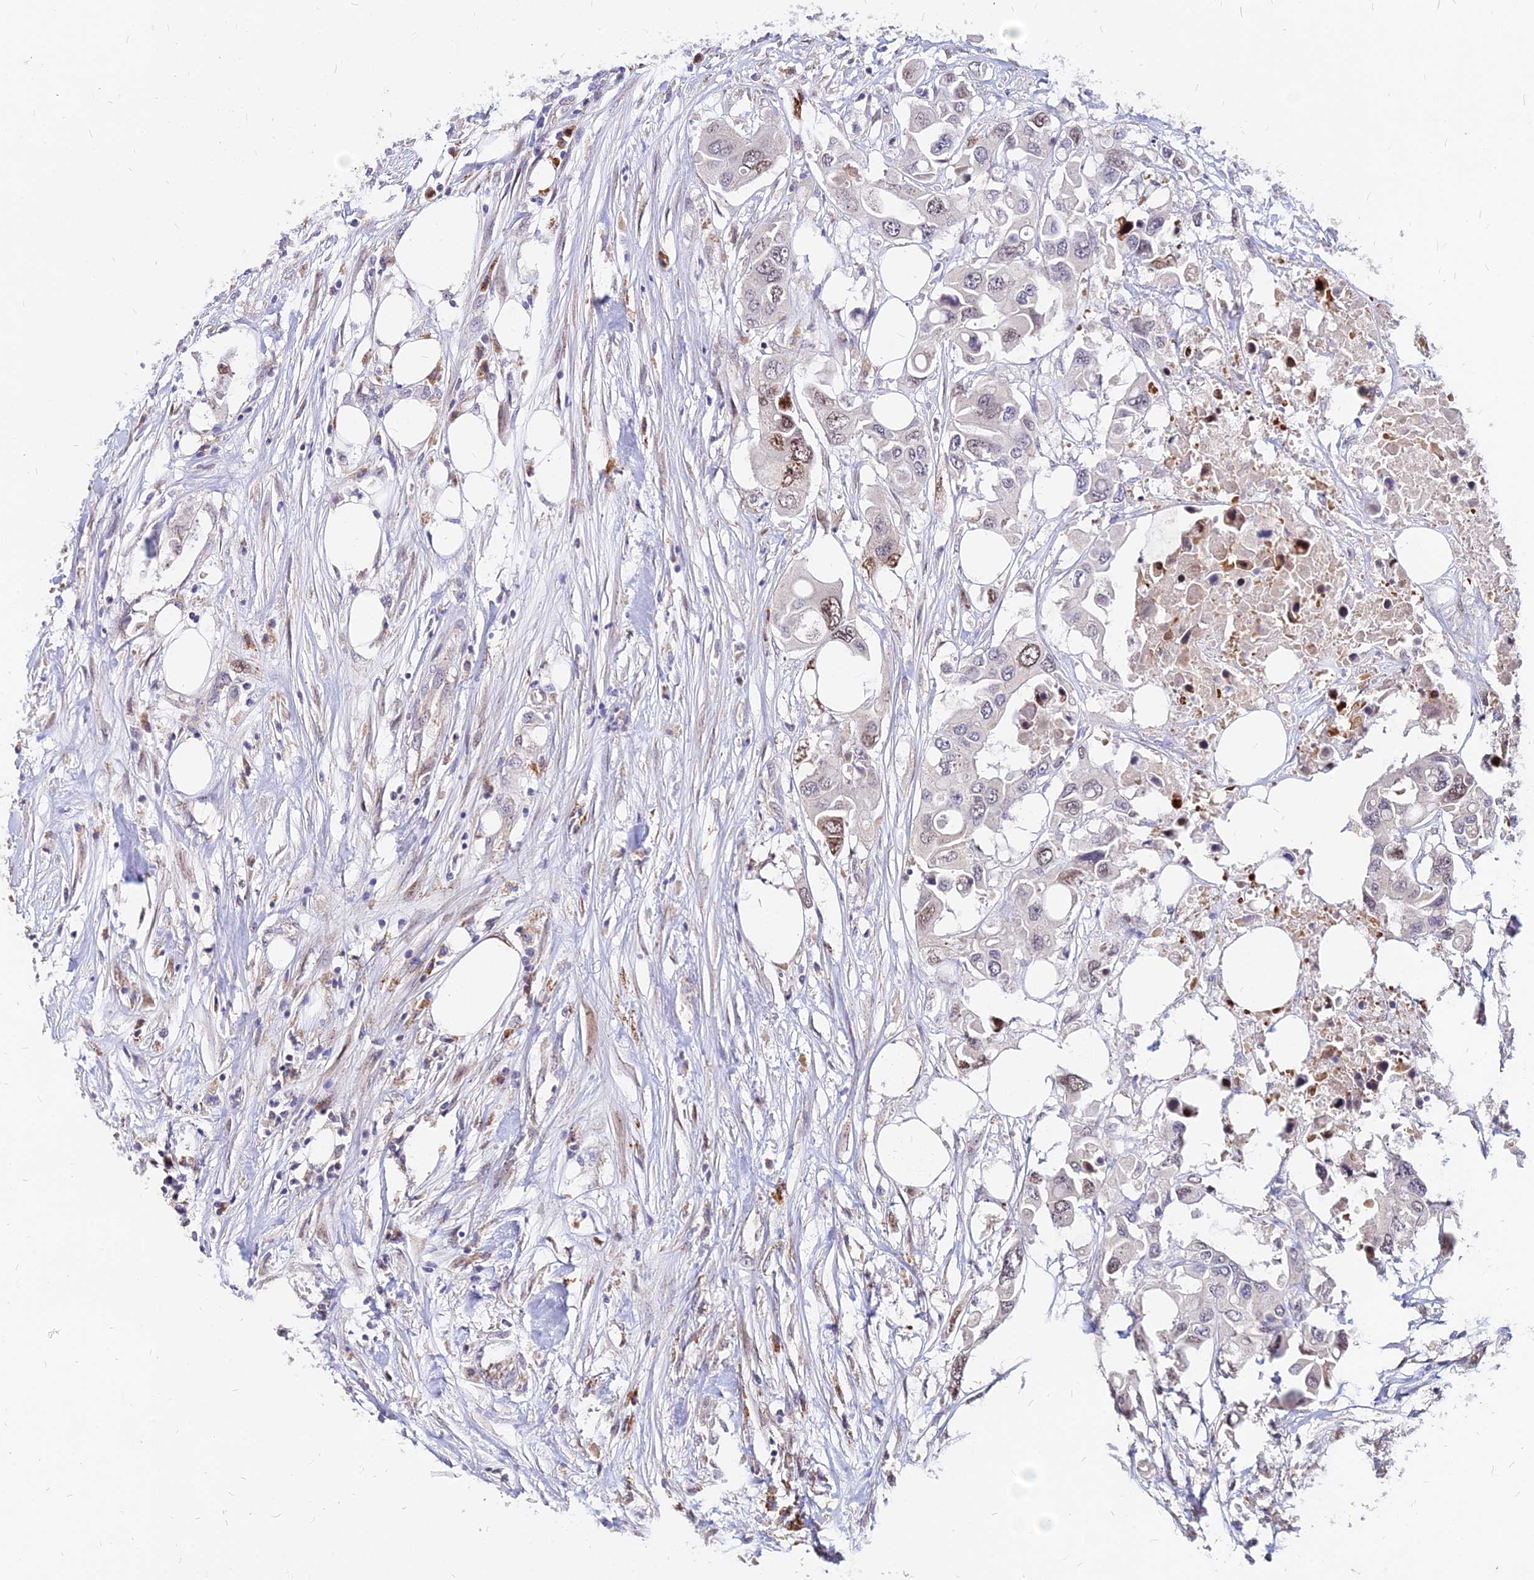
{"staining": {"intensity": "moderate", "quantity": "<25%", "location": "nuclear"}, "tissue": "colorectal cancer", "cell_type": "Tumor cells", "image_type": "cancer", "snomed": [{"axis": "morphology", "description": "Adenocarcinoma, NOS"}, {"axis": "topography", "description": "Colon"}], "caption": "Protein analysis of adenocarcinoma (colorectal) tissue demonstrates moderate nuclear staining in approximately <25% of tumor cells.", "gene": "C11orf68", "patient": {"sex": "male", "age": 77}}